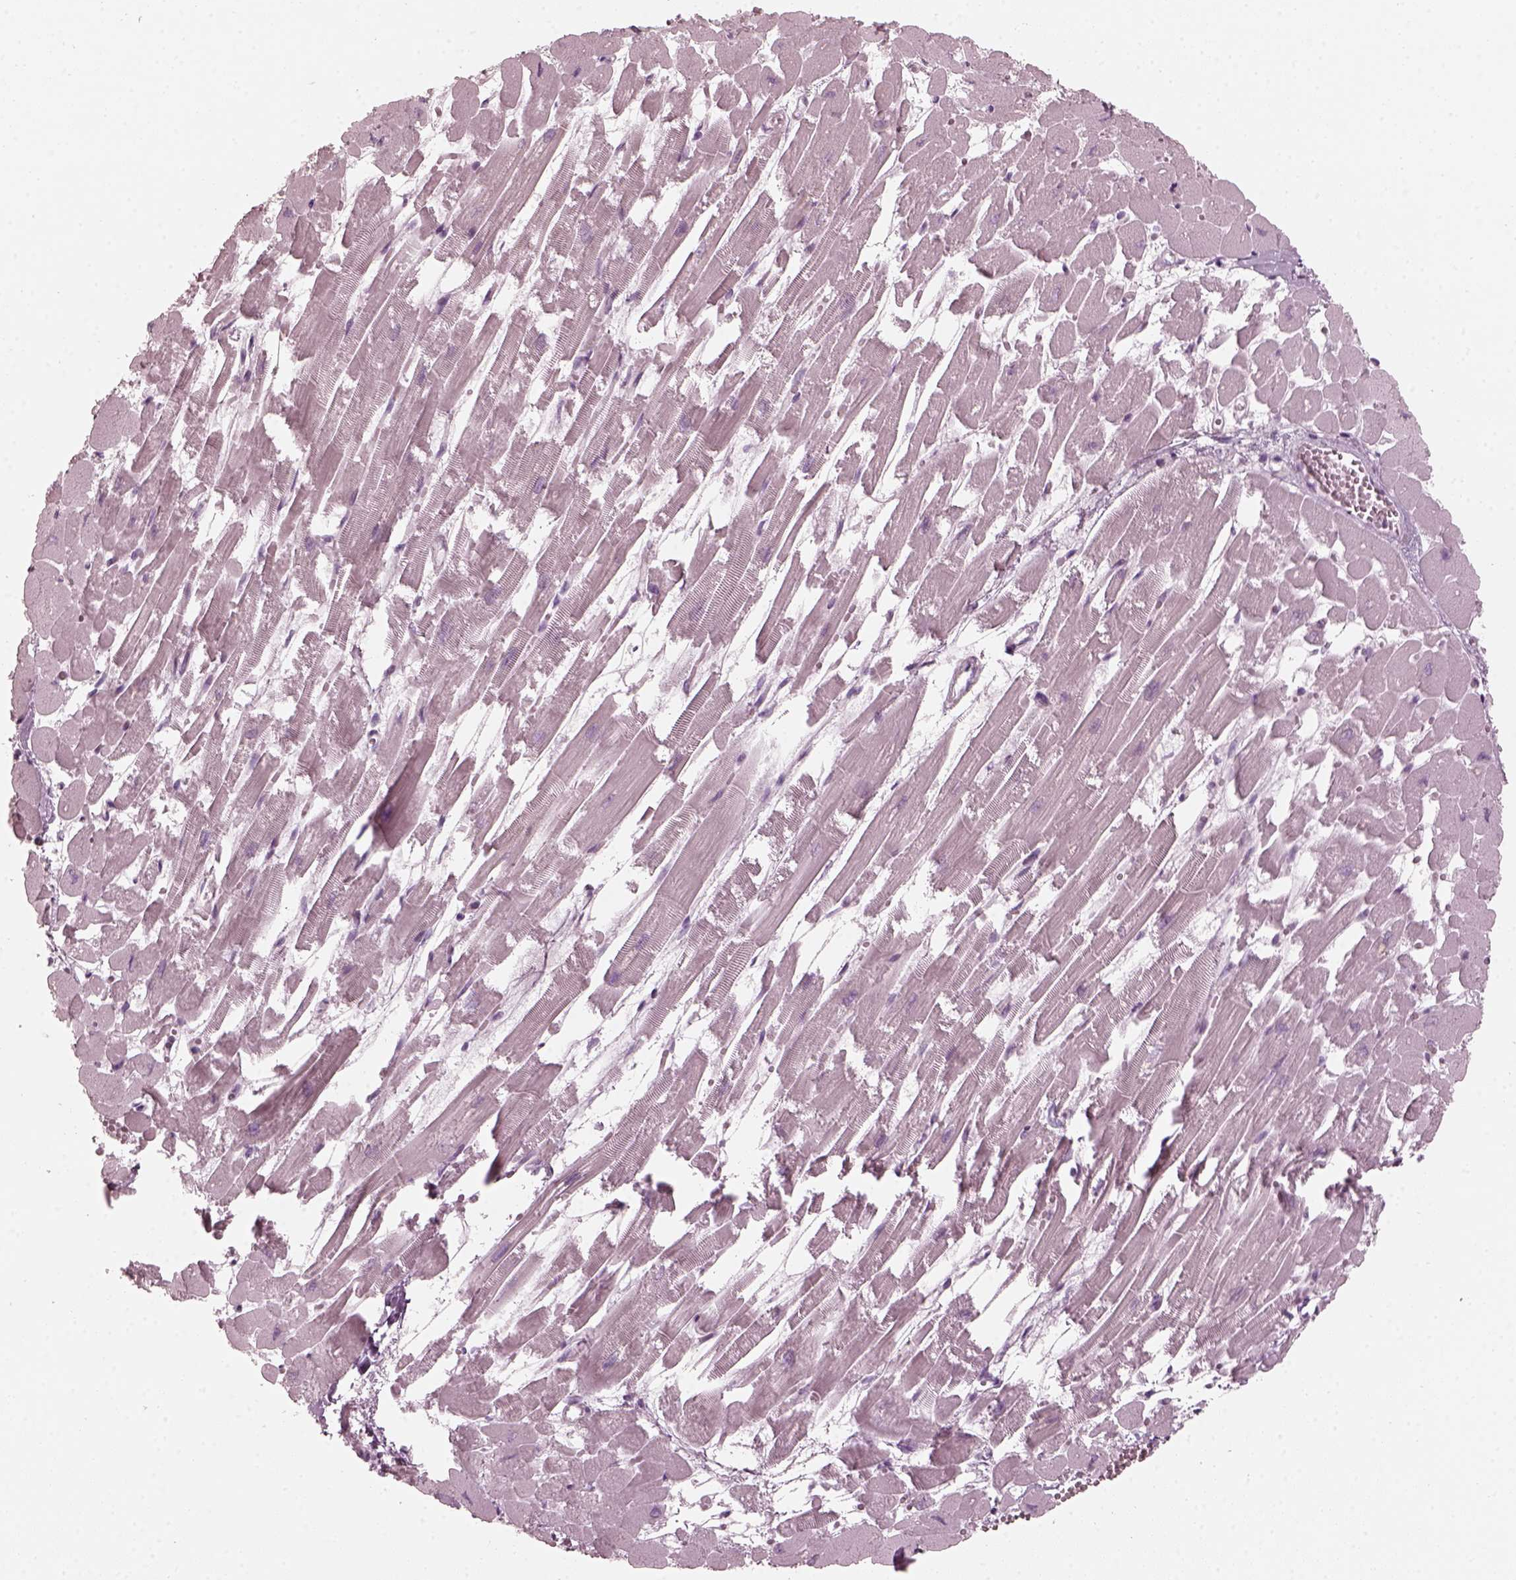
{"staining": {"intensity": "negative", "quantity": "none", "location": "none"}, "tissue": "heart muscle", "cell_type": "Cardiomyocytes", "image_type": "normal", "snomed": [{"axis": "morphology", "description": "Normal tissue, NOS"}, {"axis": "topography", "description": "Heart"}], "caption": "The photomicrograph displays no staining of cardiomyocytes in unremarkable heart muscle.", "gene": "SAXO2", "patient": {"sex": "female", "age": 52}}